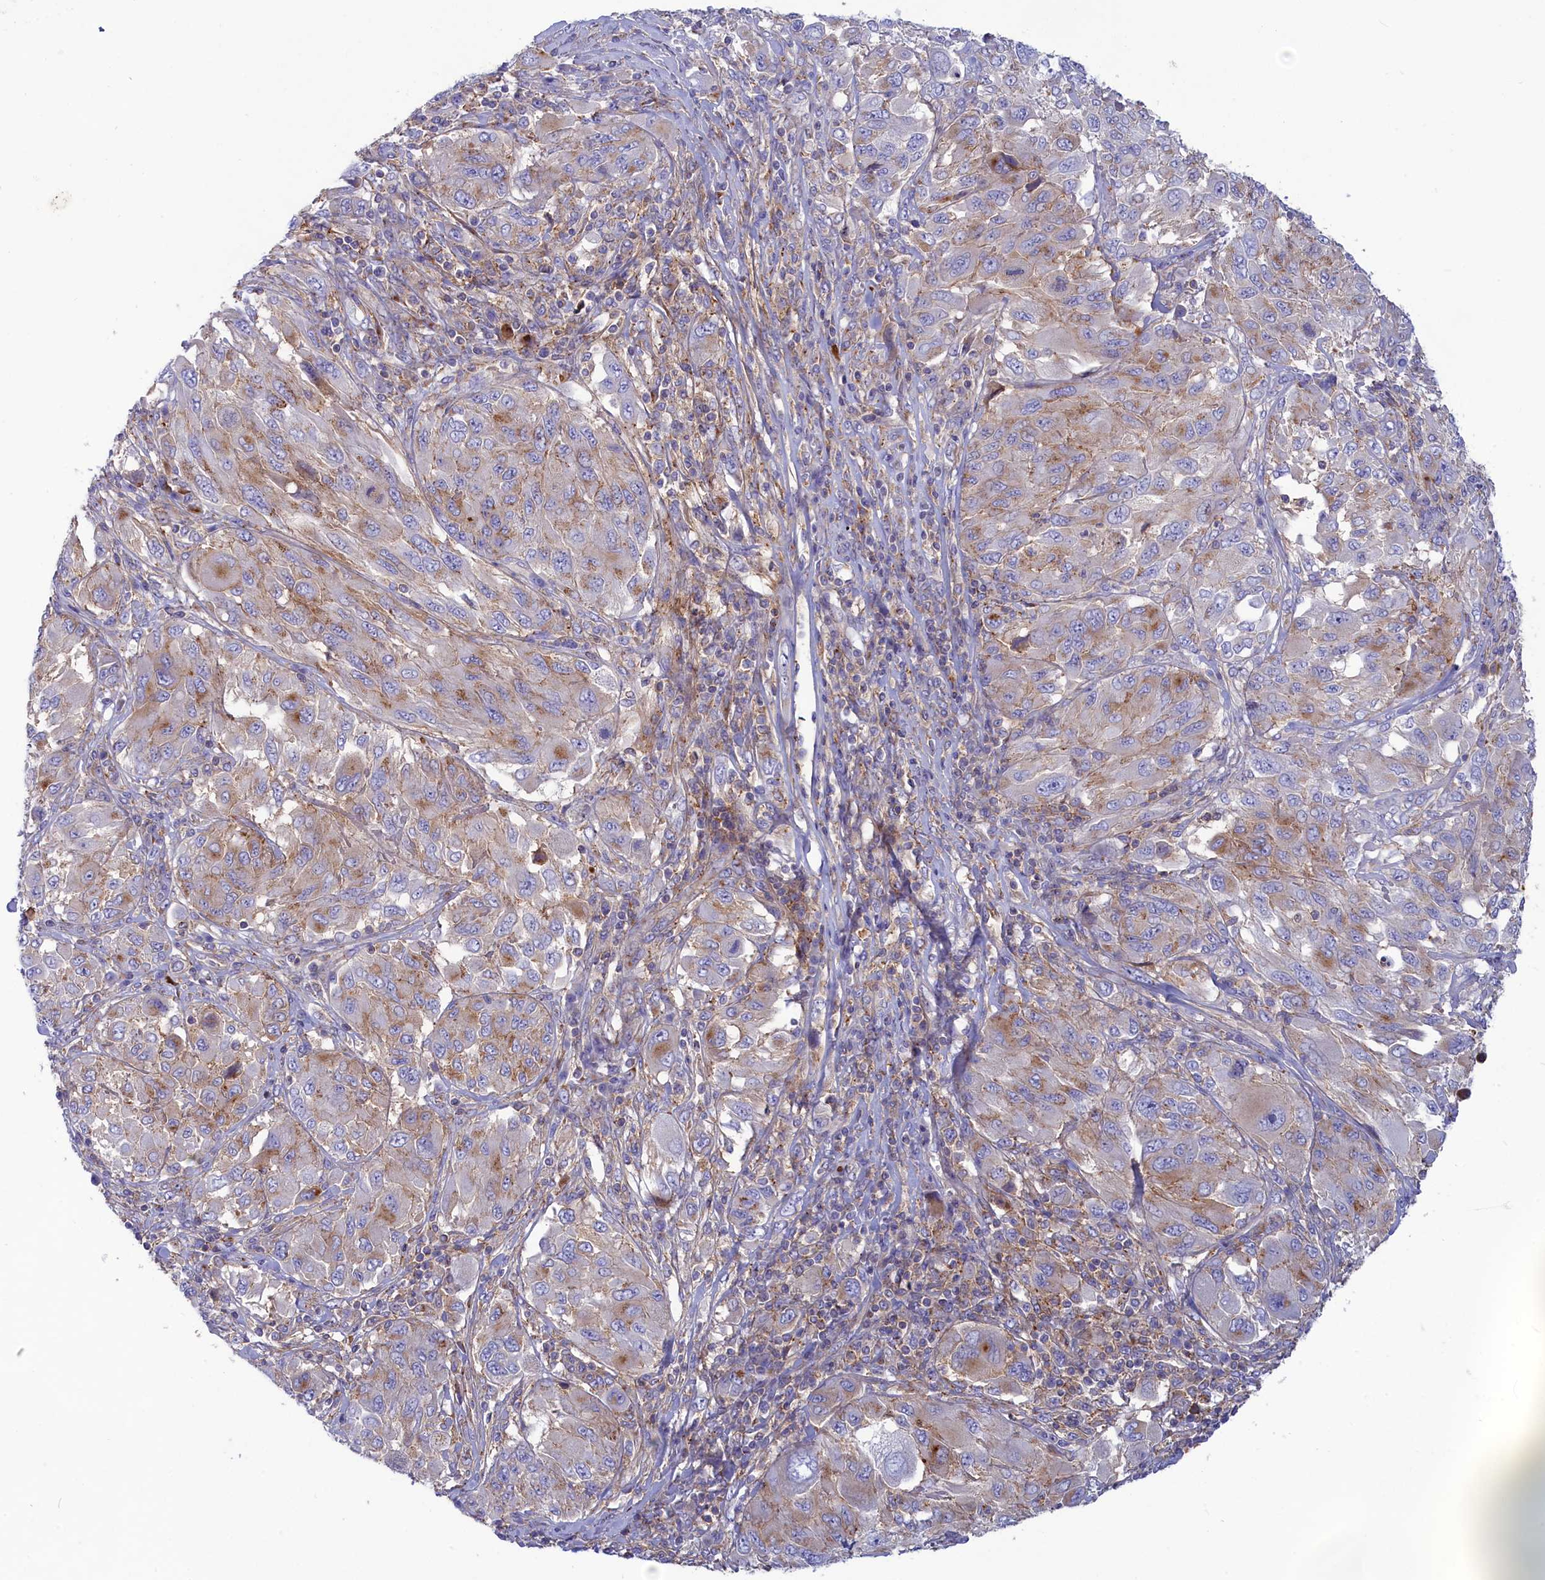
{"staining": {"intensity": "moderate", "quantity": "<25%", "location": "cytoplasmic/membranous"}, "tissue": "melanoma", "cell_type": "Tumor cells", "image_type": "cancer", "snomed": [{"axis": "morphology", "description": "Malignant melanoma, NOS"}, {"axis": "topography", "description": "Skin"}], "caption": "An image of human melanoma stained for a protein demonstrates moderate cytoplasmic/membranous brown staining in tumor cells.", "gene": "SCAMP4", "patient": {"sex": "female", "age": 91}}